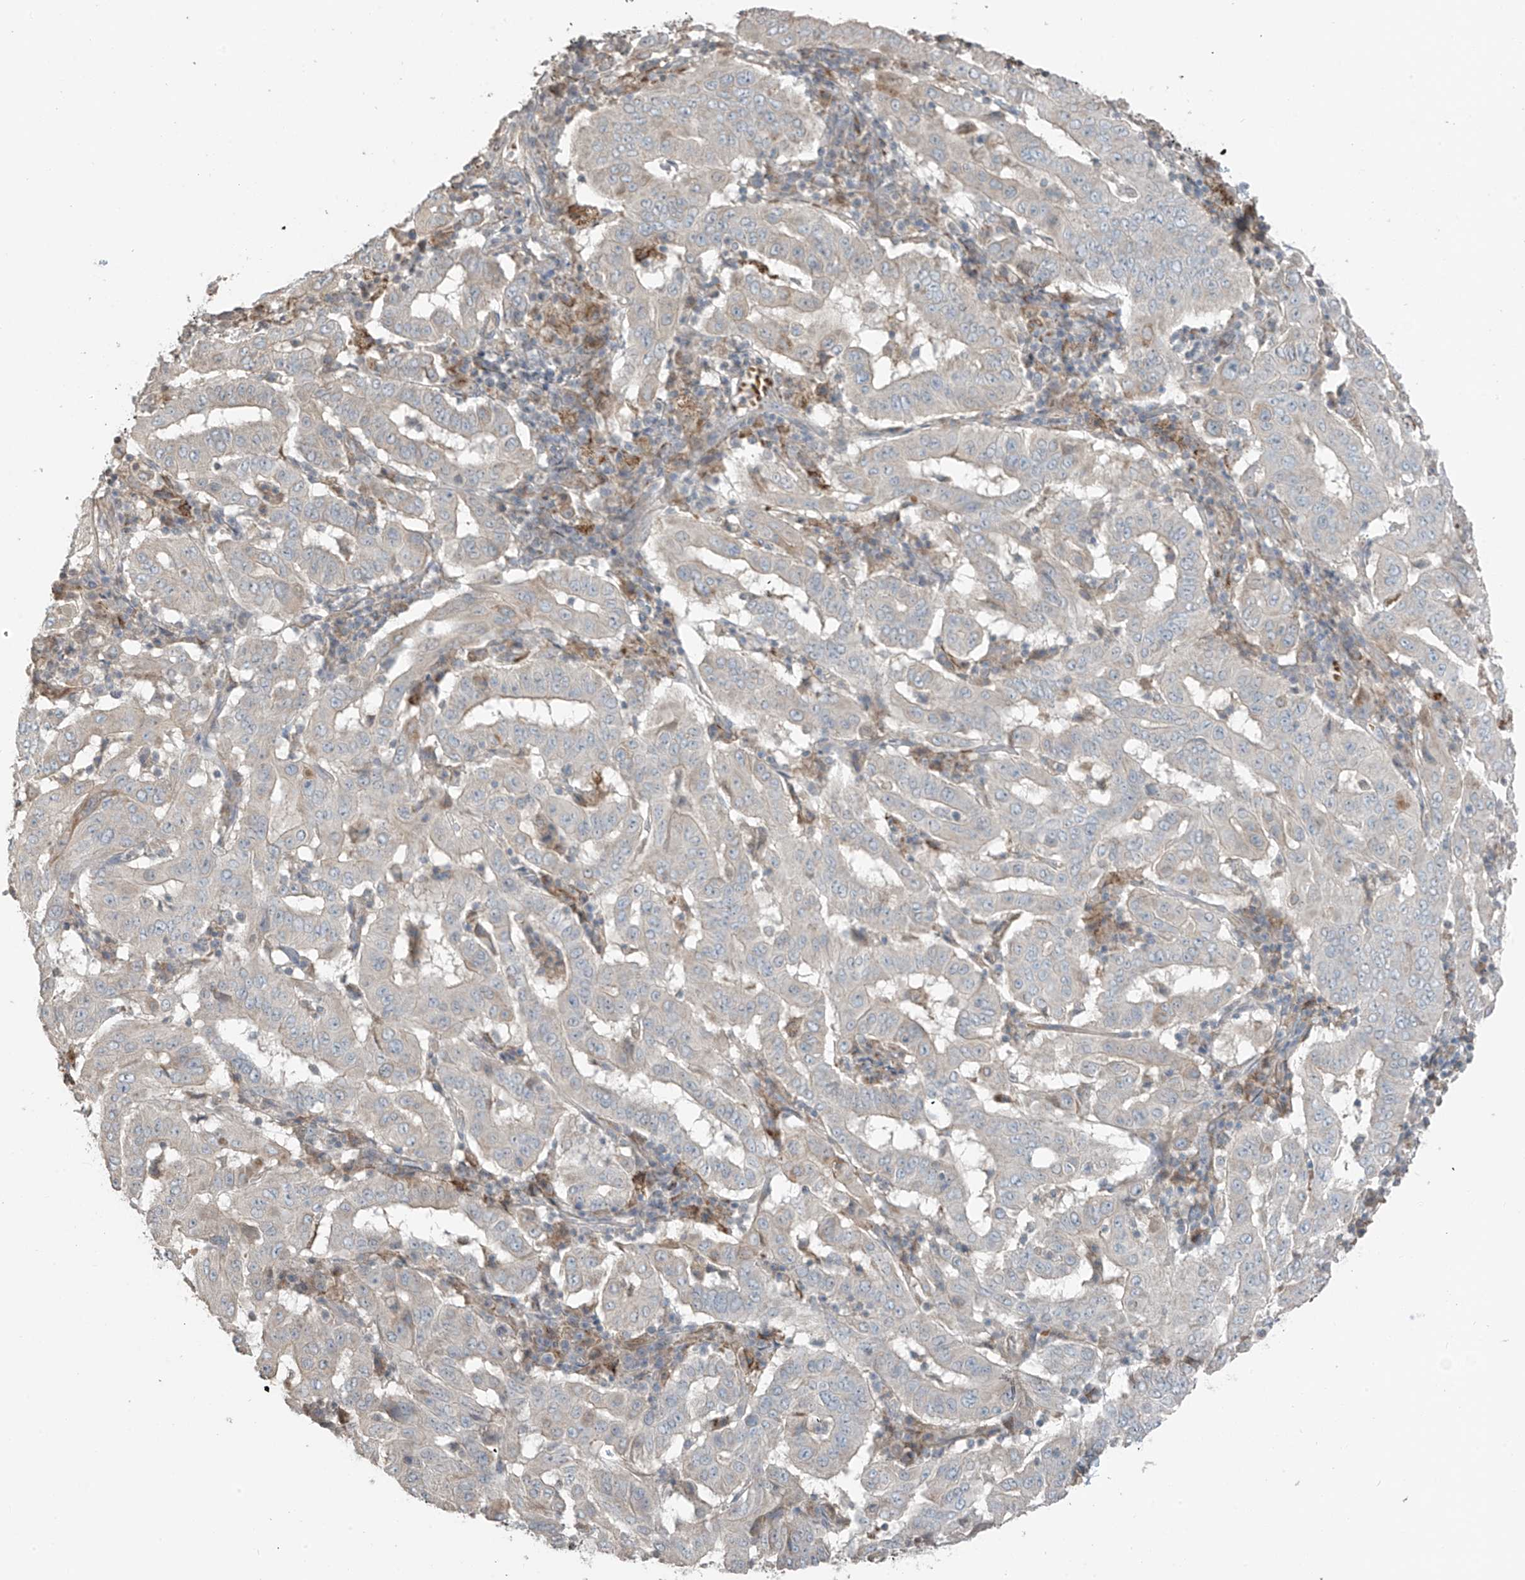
{"staining": {"intensity": "negative", "quantity": "none", "location": "none"}, "tissue": "pancreatic cancer", "cell_type": "Tumor cells", "image_type": "cancer", "snomed": [{"axis": "morphology", "description": "Adenocarcinoma, NOS"}, {"axis": "topography", "description": "Pancreas"}], "caption": "A high-resolution image shows IHC staining of pancreatic cancer (adenocarcinoma), which displays no significant staining in tumor cells.", "gene": "HOXA11", "patient": {"sex": "male", "age": 63}}